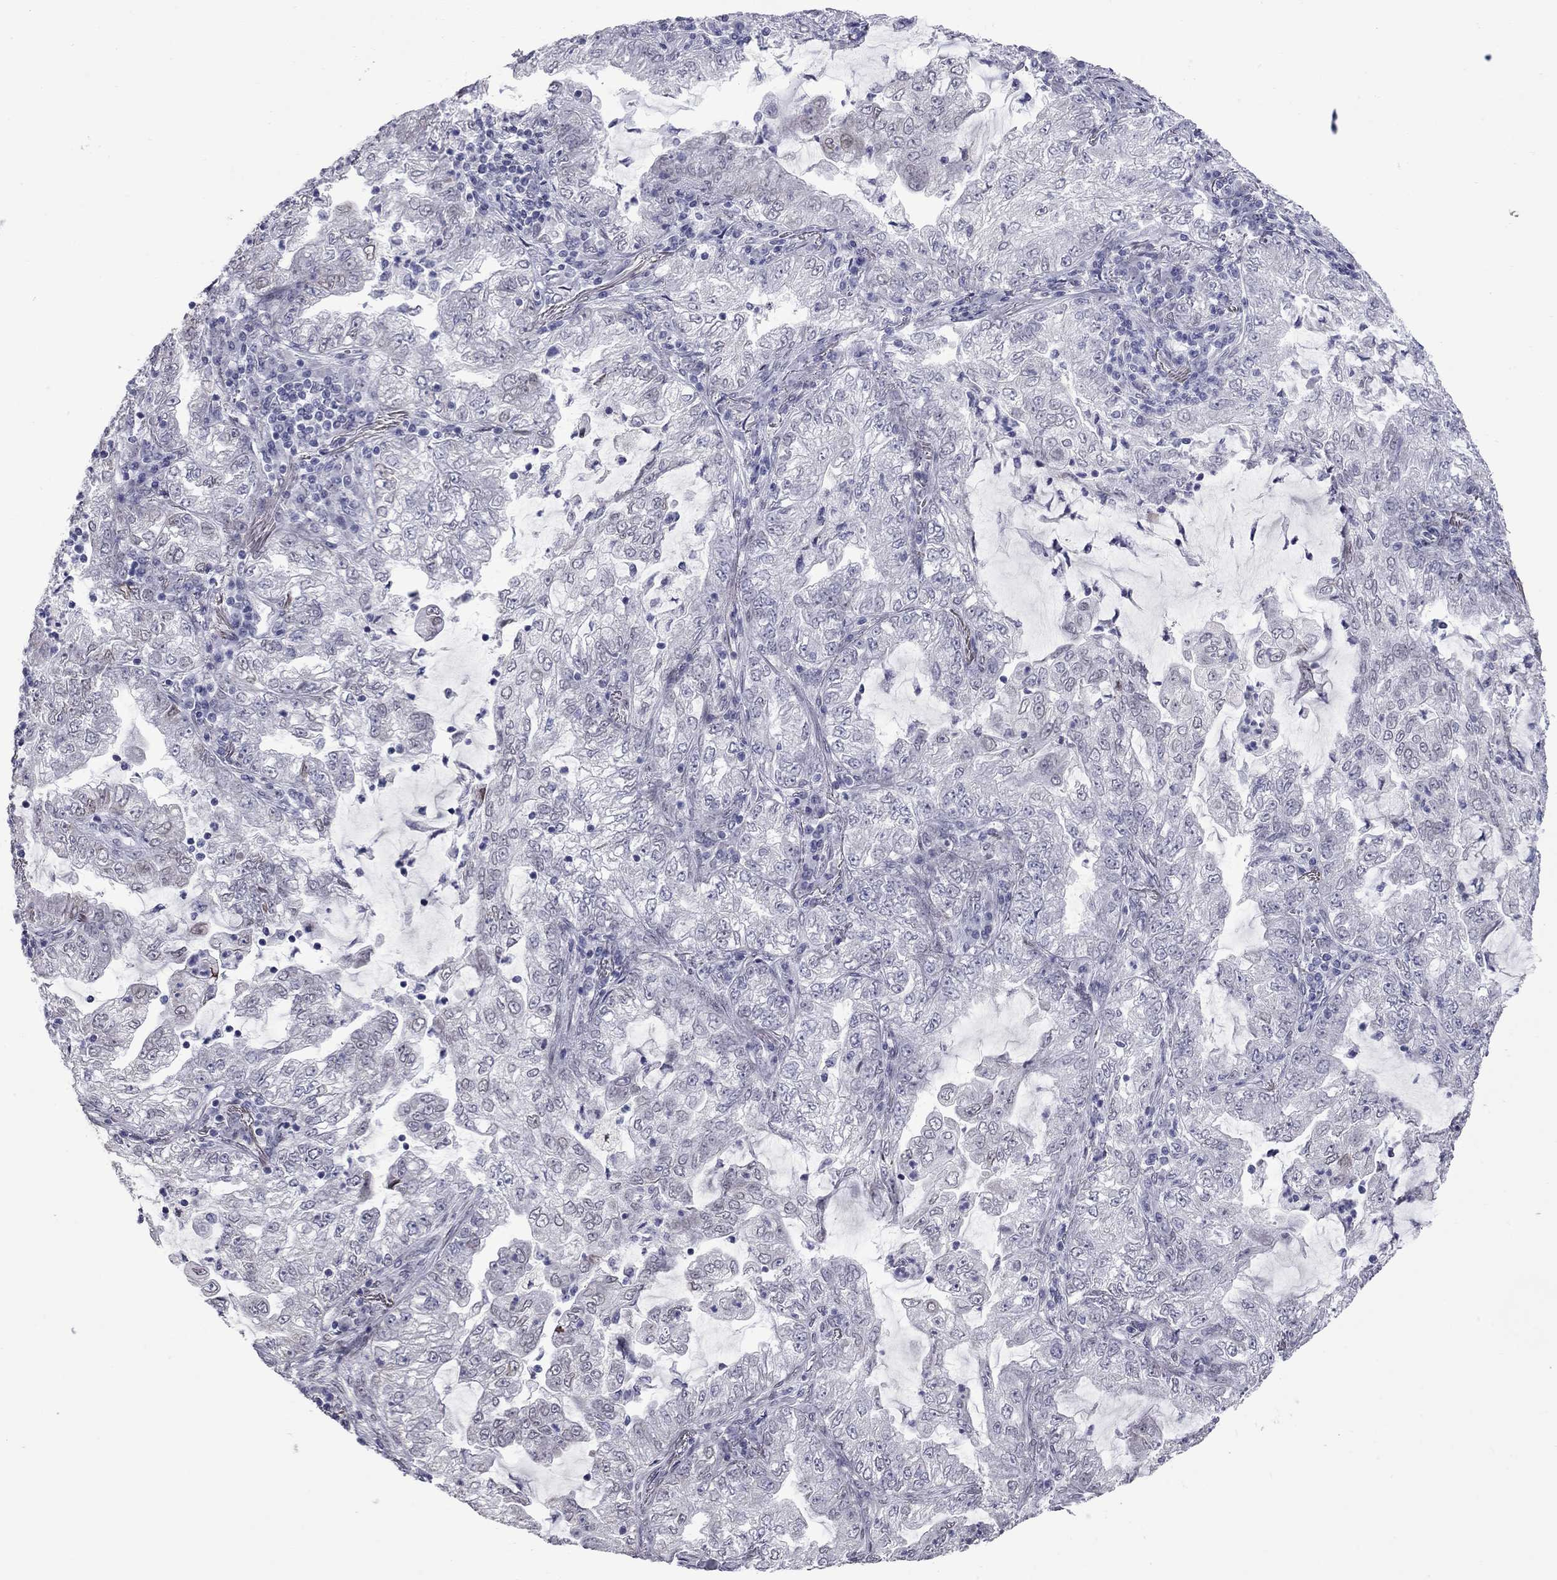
{"staining": {"intensity": "negative", "quantity": "none", "location": "none"}, "tissue": "lung cancer", "cell_type": "Tumor cells", "image_type": "cancer", "snomed": [{"axis": "morphology", "description": "Adenocarcinoma, NOS"}, {"axis": "topography", "description": "Lung"}], "caption": "IHC image of lung adenocarcinoma stained for a protein (brown), which reveals no expression in tumor cells. Nuclei are stained in blue.", "gene": "CLTCL1", "patient": {"sex": "female", "age": 73}}